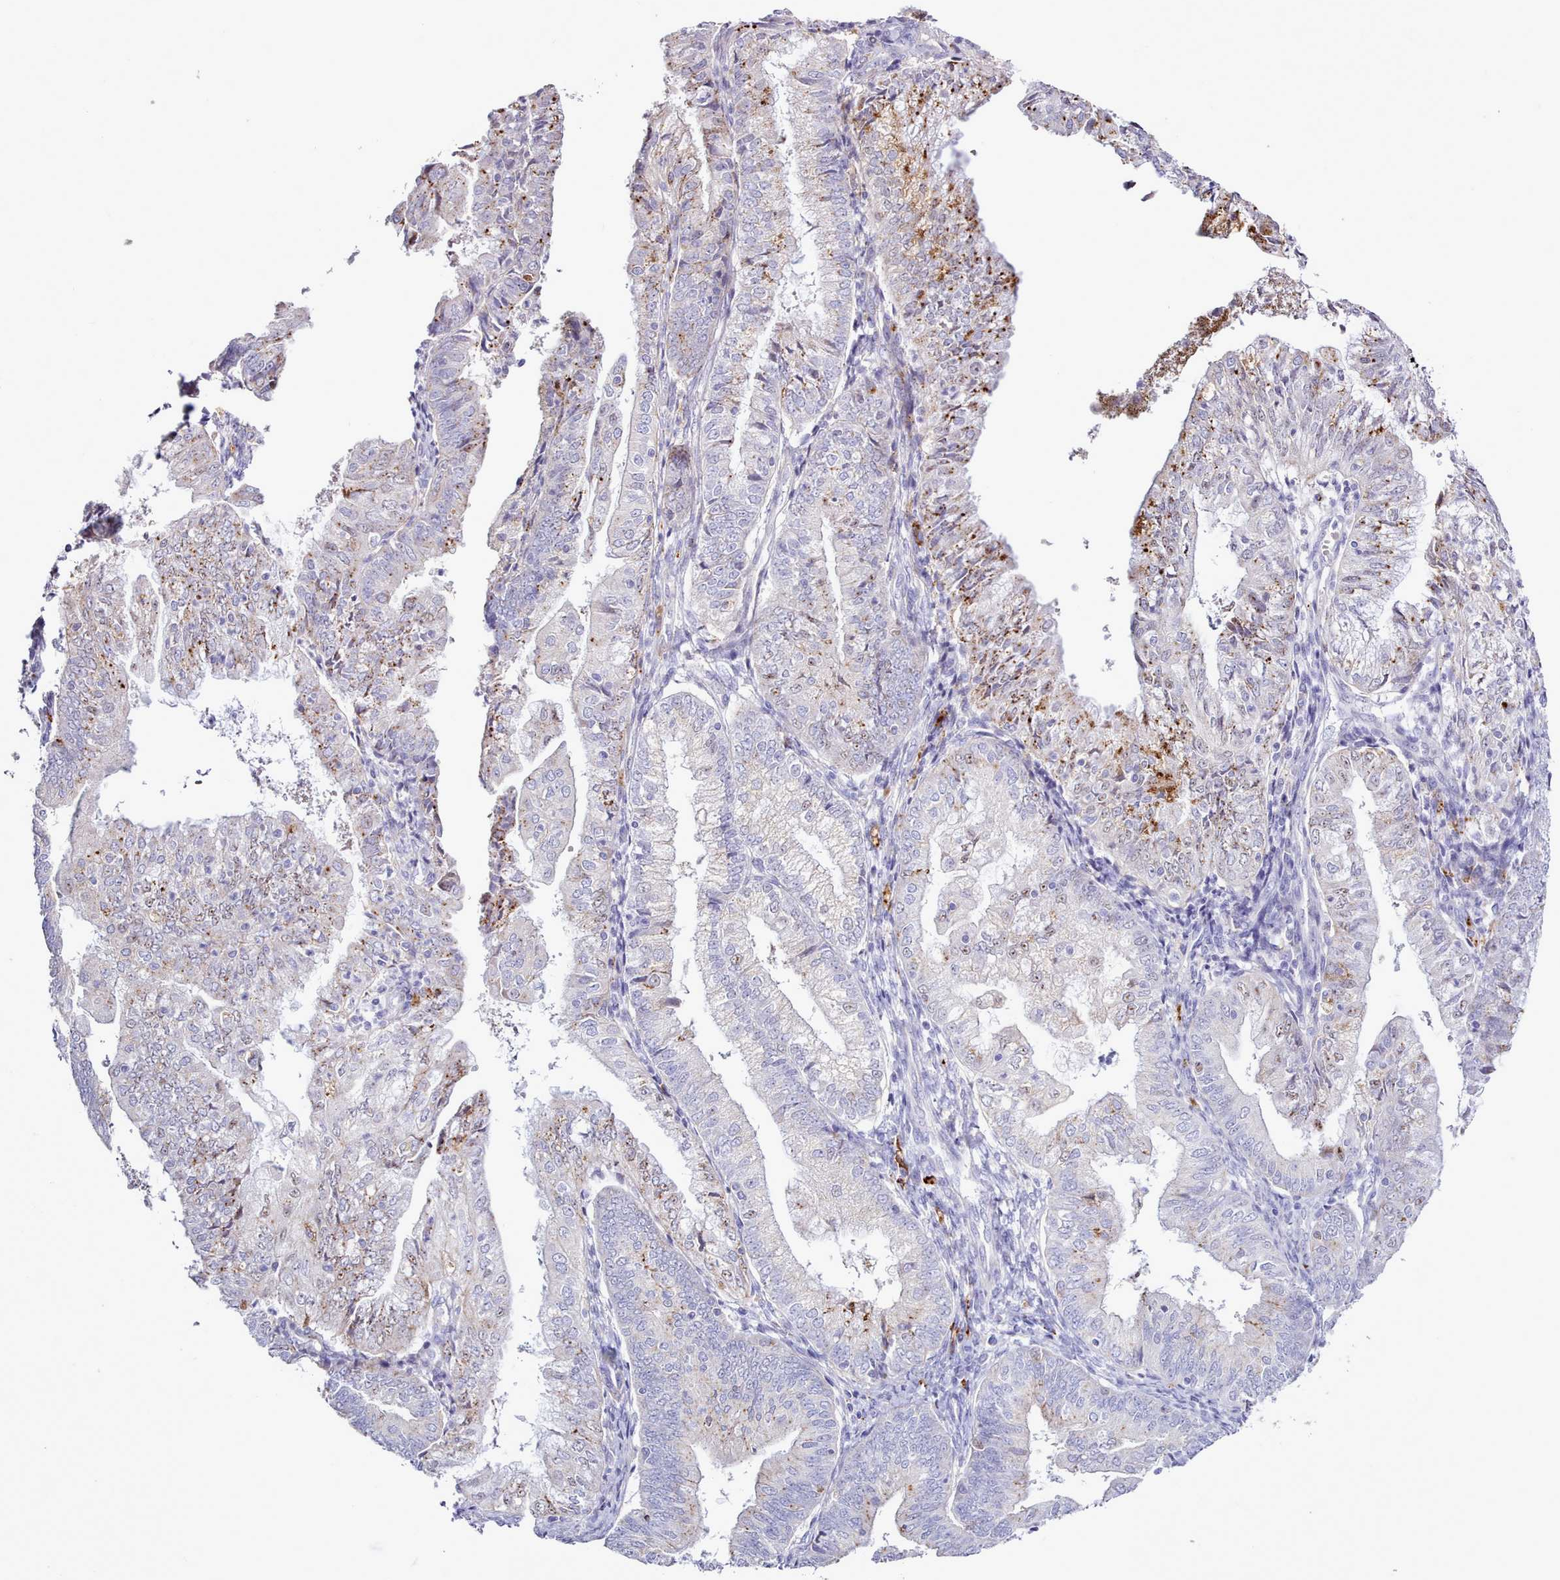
{"staining": {"intensity": "moderate", "quantity": "<25%", "location": "cytoplasmic/membranous"}, "tissue": "endometrial cancer", "cell_type": "Tumor cells", "image_type": "cancer", "snomed": [{"axis": "morphology", "description": "Adenocarcinoma, NOS"}, {"axis": "topography", "description": "Endometrium"}], "caption": "Protein staining of endometrial adenocarcinoma tissue demonstrates moderate cytoplasmic/membranous positivity in about <25% of tumor cells.", "gene": "SRD5A1", "patient": {"sex": "female", "age": 55}}